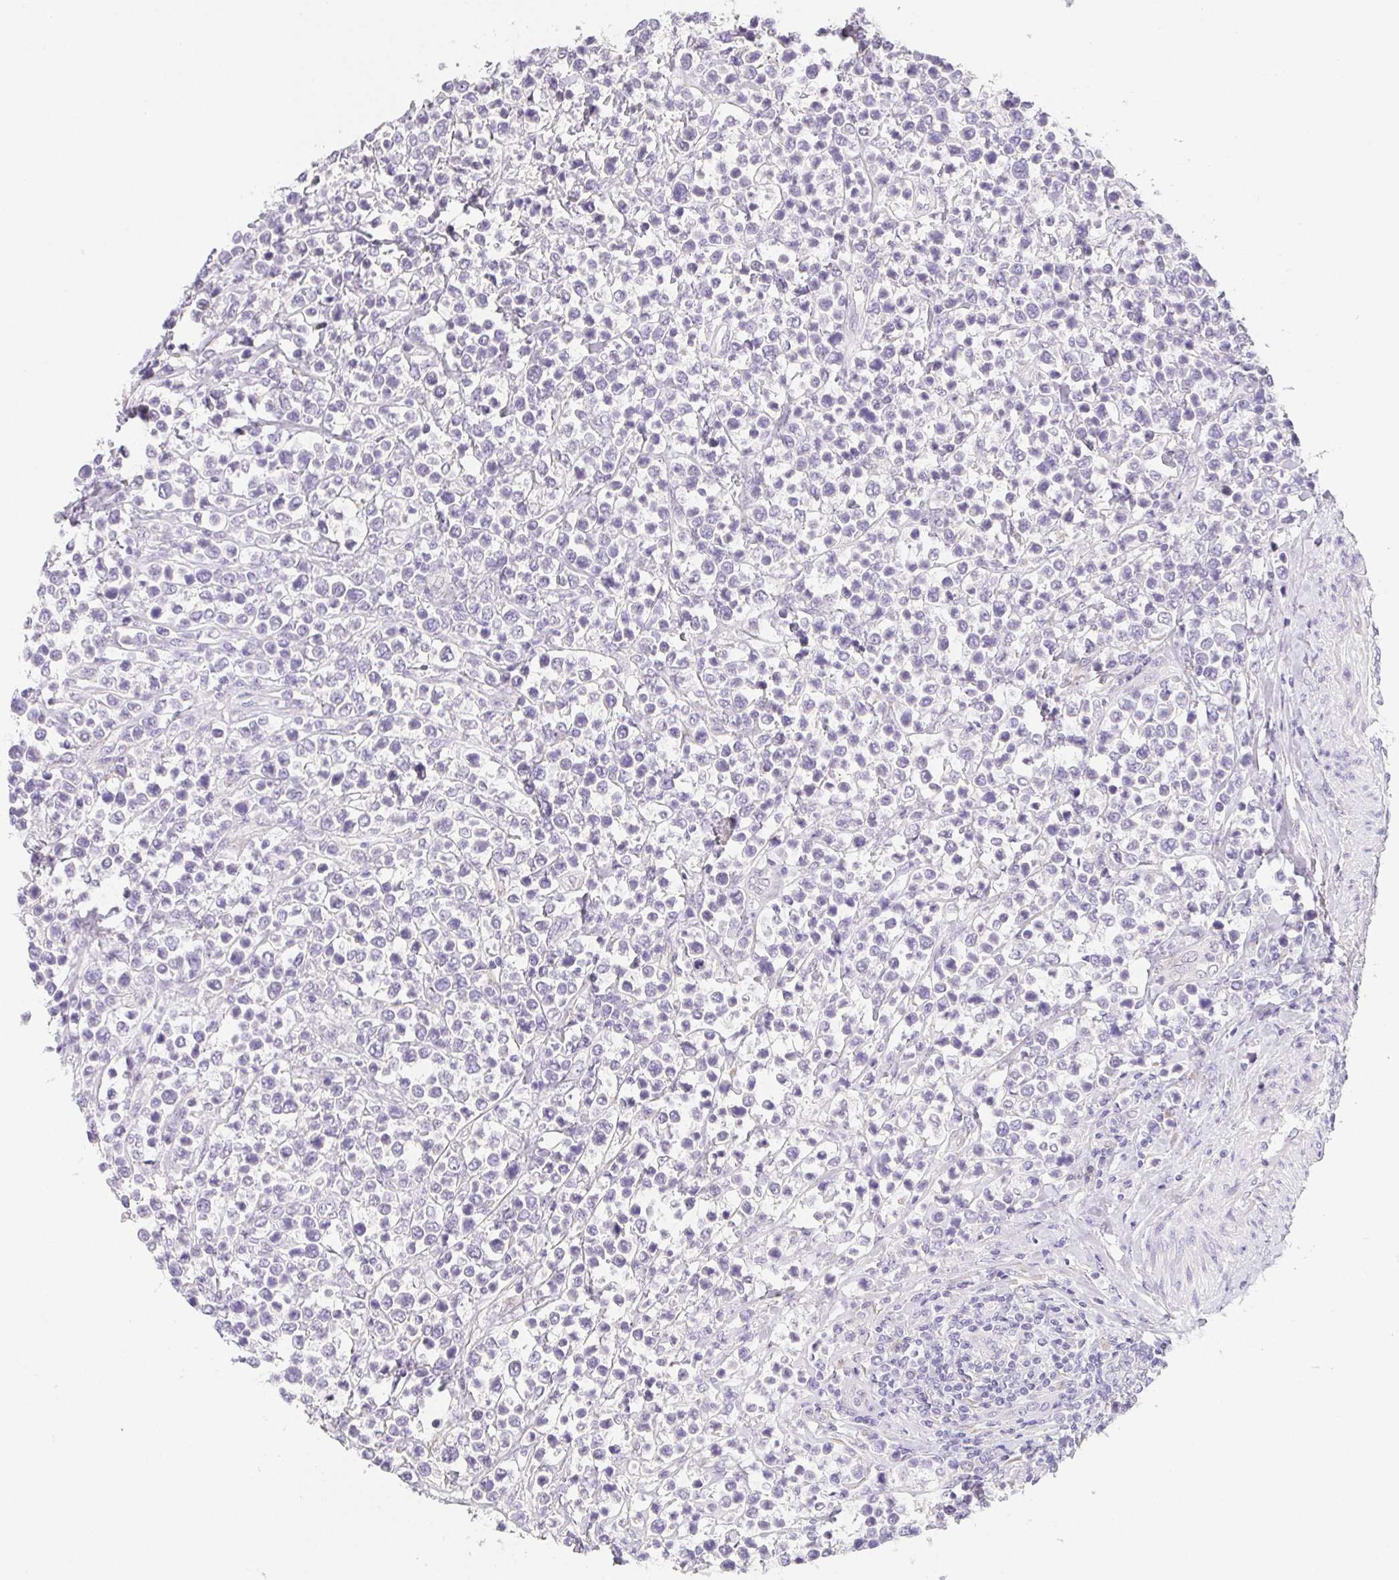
{"staining": {"intensity": "negative", "quantity": "none", "location": "none"}, "tissue": "lymphoma", "cell_type": "Tumor cells", "image_type": "cancer", "snomed": [{"axis": "morphology", "description": "Malignant lymphoma, non-Hodgkin's type, High grade"}, {"axis": "topography", "description": "Soft tissue"}], "caption": "Photomicrograph shows no protein positivity in tumor cells of high-grade malignant lymphoma, non-Hodgkin's type tissue.", "gene": "ZBBX", "patient": {"sex": "female", "age": 56}}